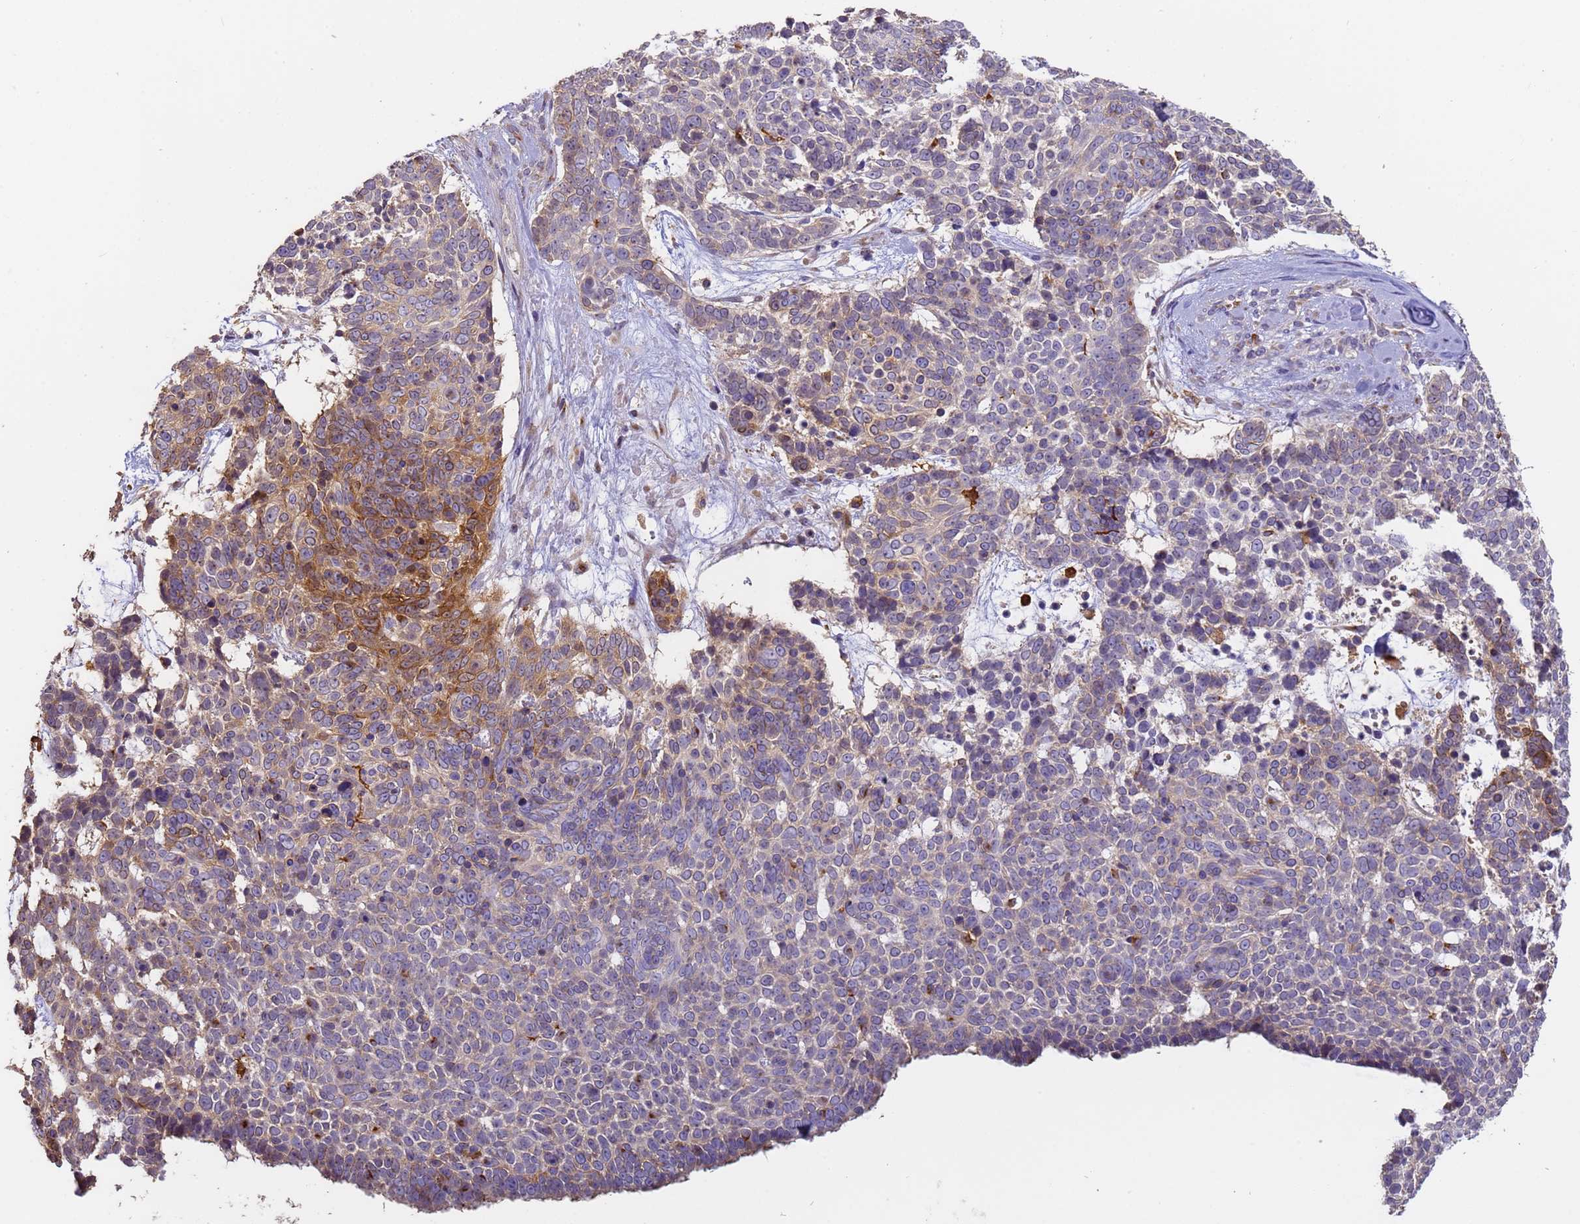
{"staining": {"intensity": "moderate", "quantity": "<25%", "location": "cytoplasmic/membranous"}, "tissue": "skin cancer", "cell_type": "Tumor cells", "image_type": "cancer", "snomed": [{"axis": "morphology", "description": "Basal cell carcinoma"}, {"axis": "topography", "description": "Skin"}], "caption": "Basal cell carcinoma (skin) stained with DAB (3,3'-diaminobenzidine) immunohistochemistry (IHC) displays low levels of moderate cytoplasmic/membranous expression in approximately <25% of tumor cells.", "gene": "M6PR", "patient": {"sex": "female", "age": 81}}